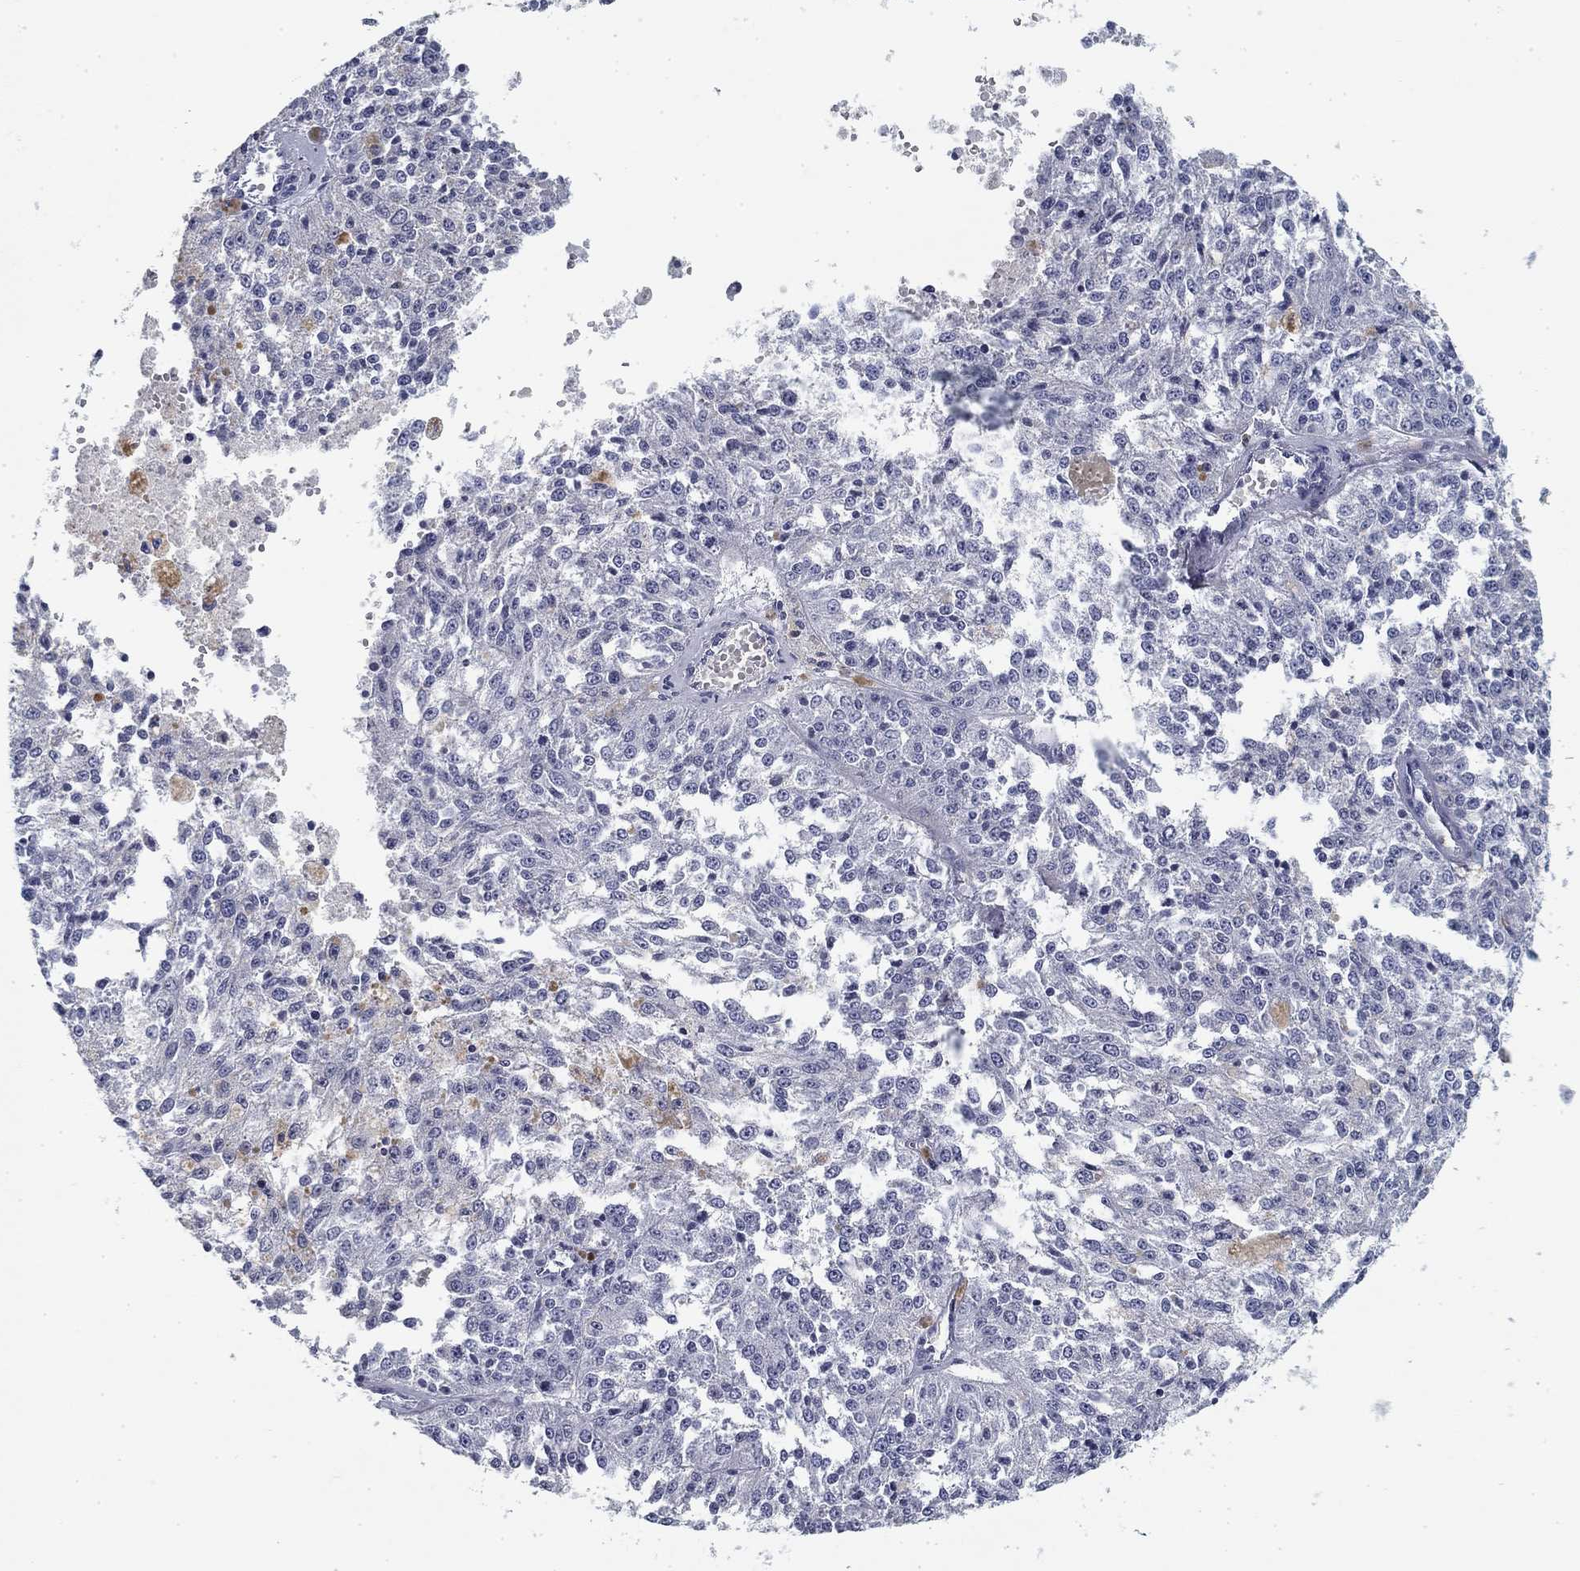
{"staining": {"intensity": "negative", "quantity": "none", "location": "none"}, "tissue": "melanoma", "cell_type": "Tumor cells", "image_type": "cancer", "snomed": [{"axis": "morphology", "description": "Malignant melanoma, Metastatic site"}, {"axis": "topography", "description": "Lymph node"}], "caption": "Malignant melanoma (metastatic site) was stained to show a protein in brown. There is no significant positivity in tumor cells.", "gene": "CD79B", "patient": {"sex": "female", "age": 64}}